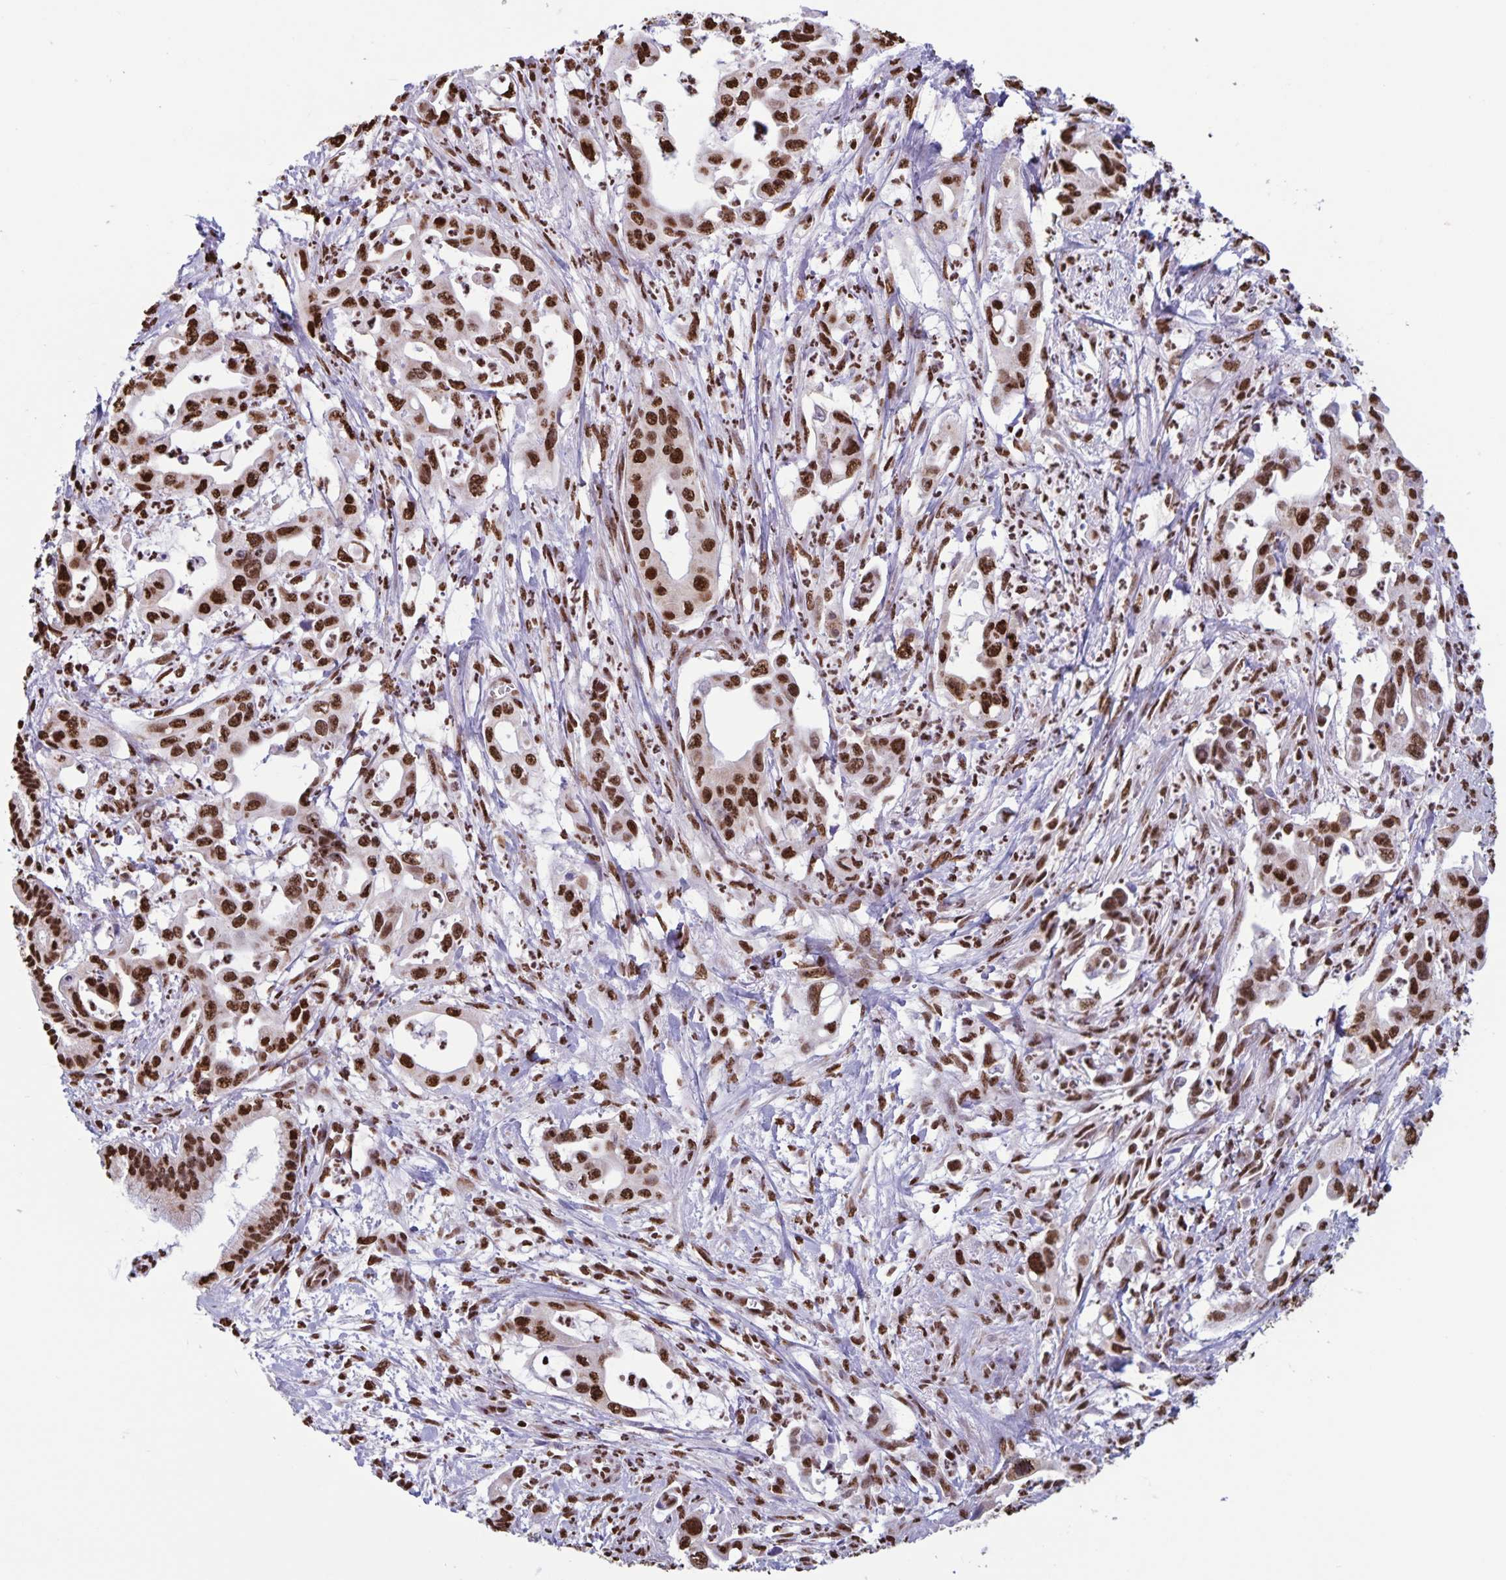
{"staining": {"intensity": "strong", "quantity": ">75%", "location": "nuclear"}, "tissue": "pancreatic cancer", "cell_type": "Tumor cells", "image_type": "cancer", "snomed": [{"axis": "morphology", "description": "Adenocarcinoma, NOS"}, {"axis": "topography", "description": "Pancreas"}], "caption": "Immunohistochemical staining of human pancreatic cancer displays high levels of strong nuclear protein expression in approximately >75% of tumor cells.", "gene": "DUT", "patient": {"sex": "male", "age": 61}}